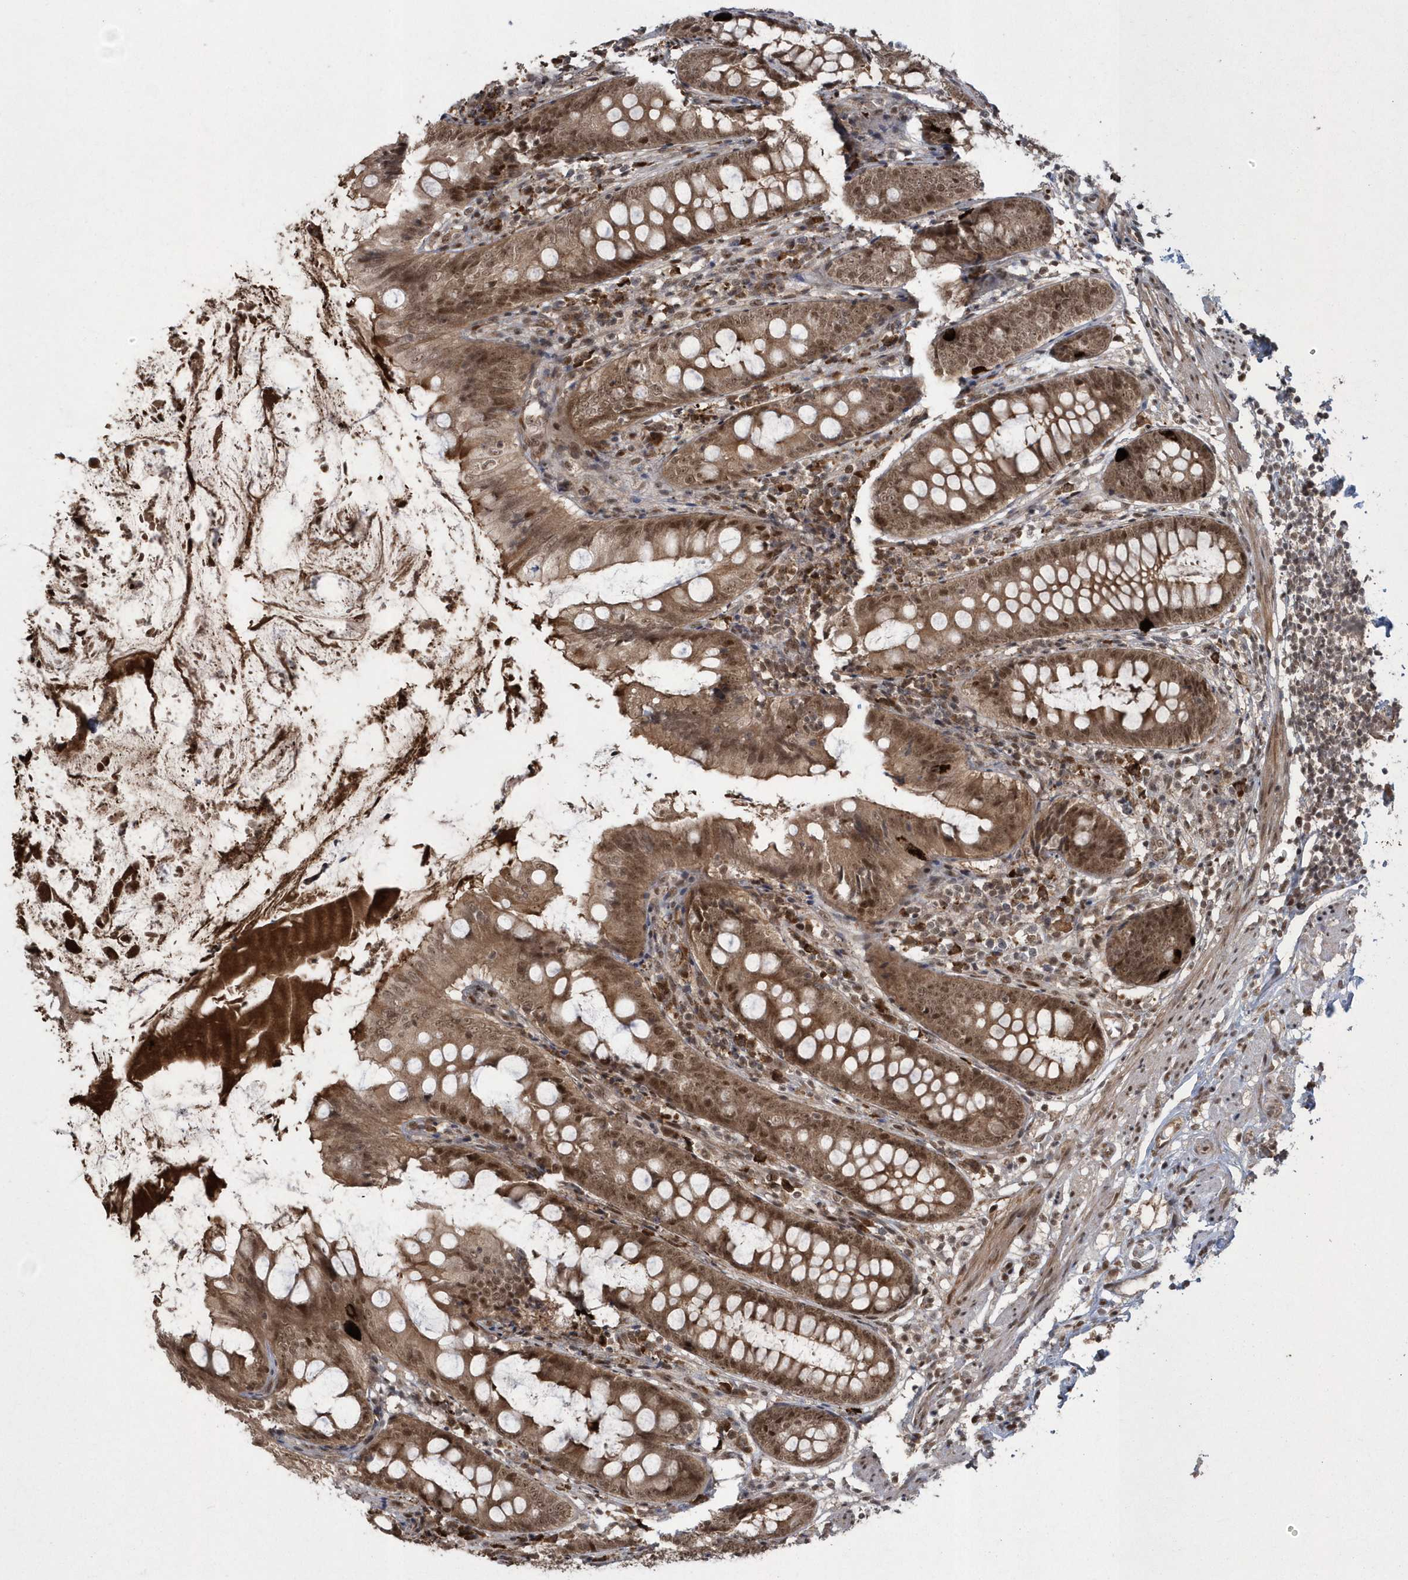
{"staining": {"intensity": "moderate", "quantity": ">75%", "location": "cytoplasmic/membranous,nuclear"}, "tissue": "appendix", "cell_type": "Glandular cells", "image_type": "normal", "snomed": [{"axis": "morphology", "description": "Normal tissue, NOS"}, {"axis": "topography", "description": "Appendix"}], "caption": "Immunohistochemistry (IHC) (DAB (3,3'-diaminobenzidine)) staining of normal human appendix shows moderate cytoplasmic/membranous,nuclear protein staining in approximately >75% of glandular cells.", "gene": "EPB41L4A", "patient": {"sex": "female", "age": 77}}